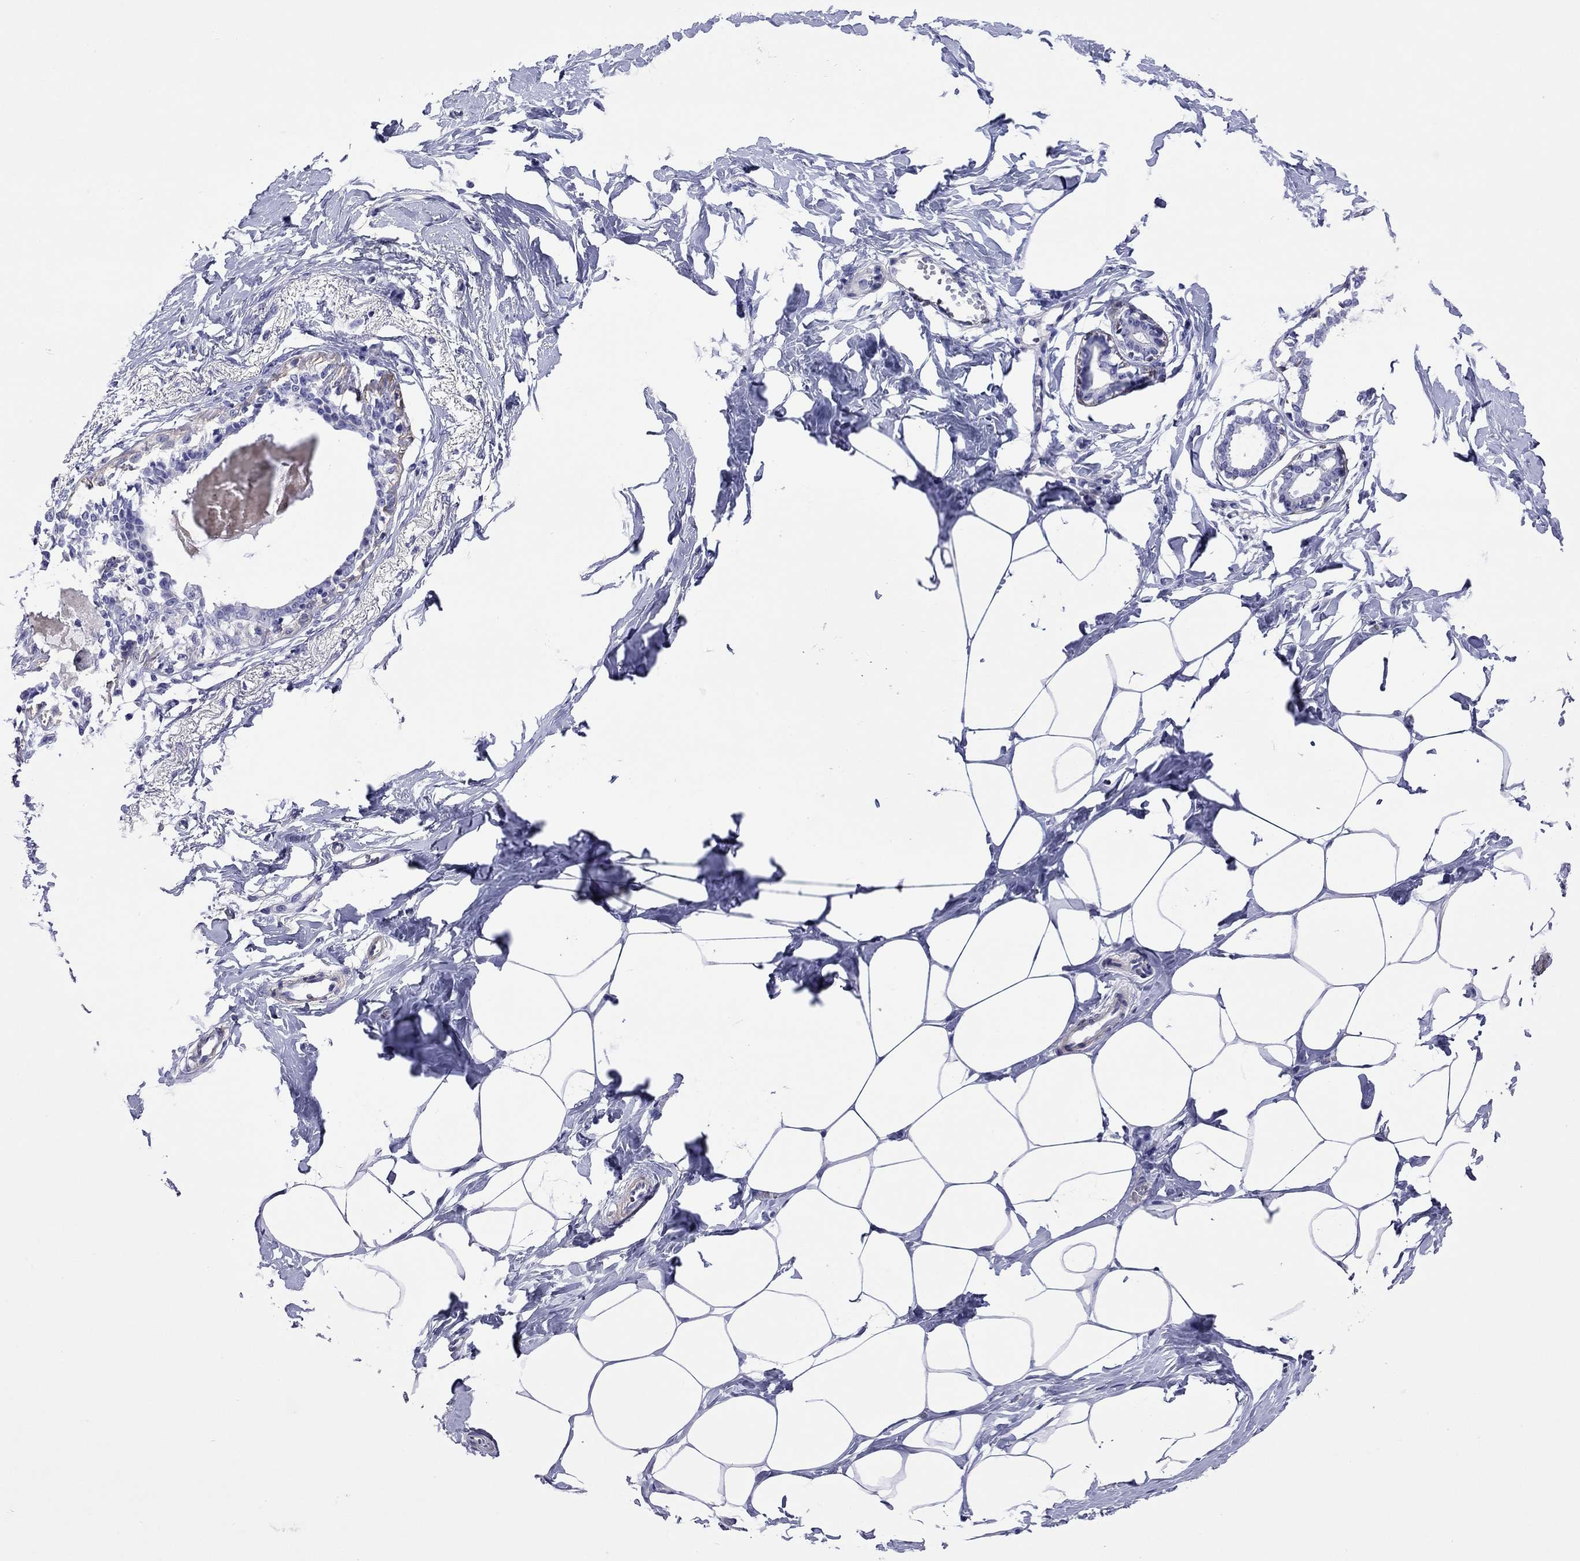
{"staining": {"intensity": "negative", "quantity": "none", "location": "none"}, "tissue": "breast", "cell_type": "Adipocytes", "image_type": "normal", "snomed": [{"axis": "morphology", "description": "Normal tissue, NOS"}, {"axis": "morphology", "description": "Lobular carcinoma, in situ"}, {"axis": "topography", "description": "Breast"}], "caption": "Image shows no protein staining in adipocytes of normal breast.", "gene": "KIAA2012", "patient": {"sex": "female", "age": 35}}